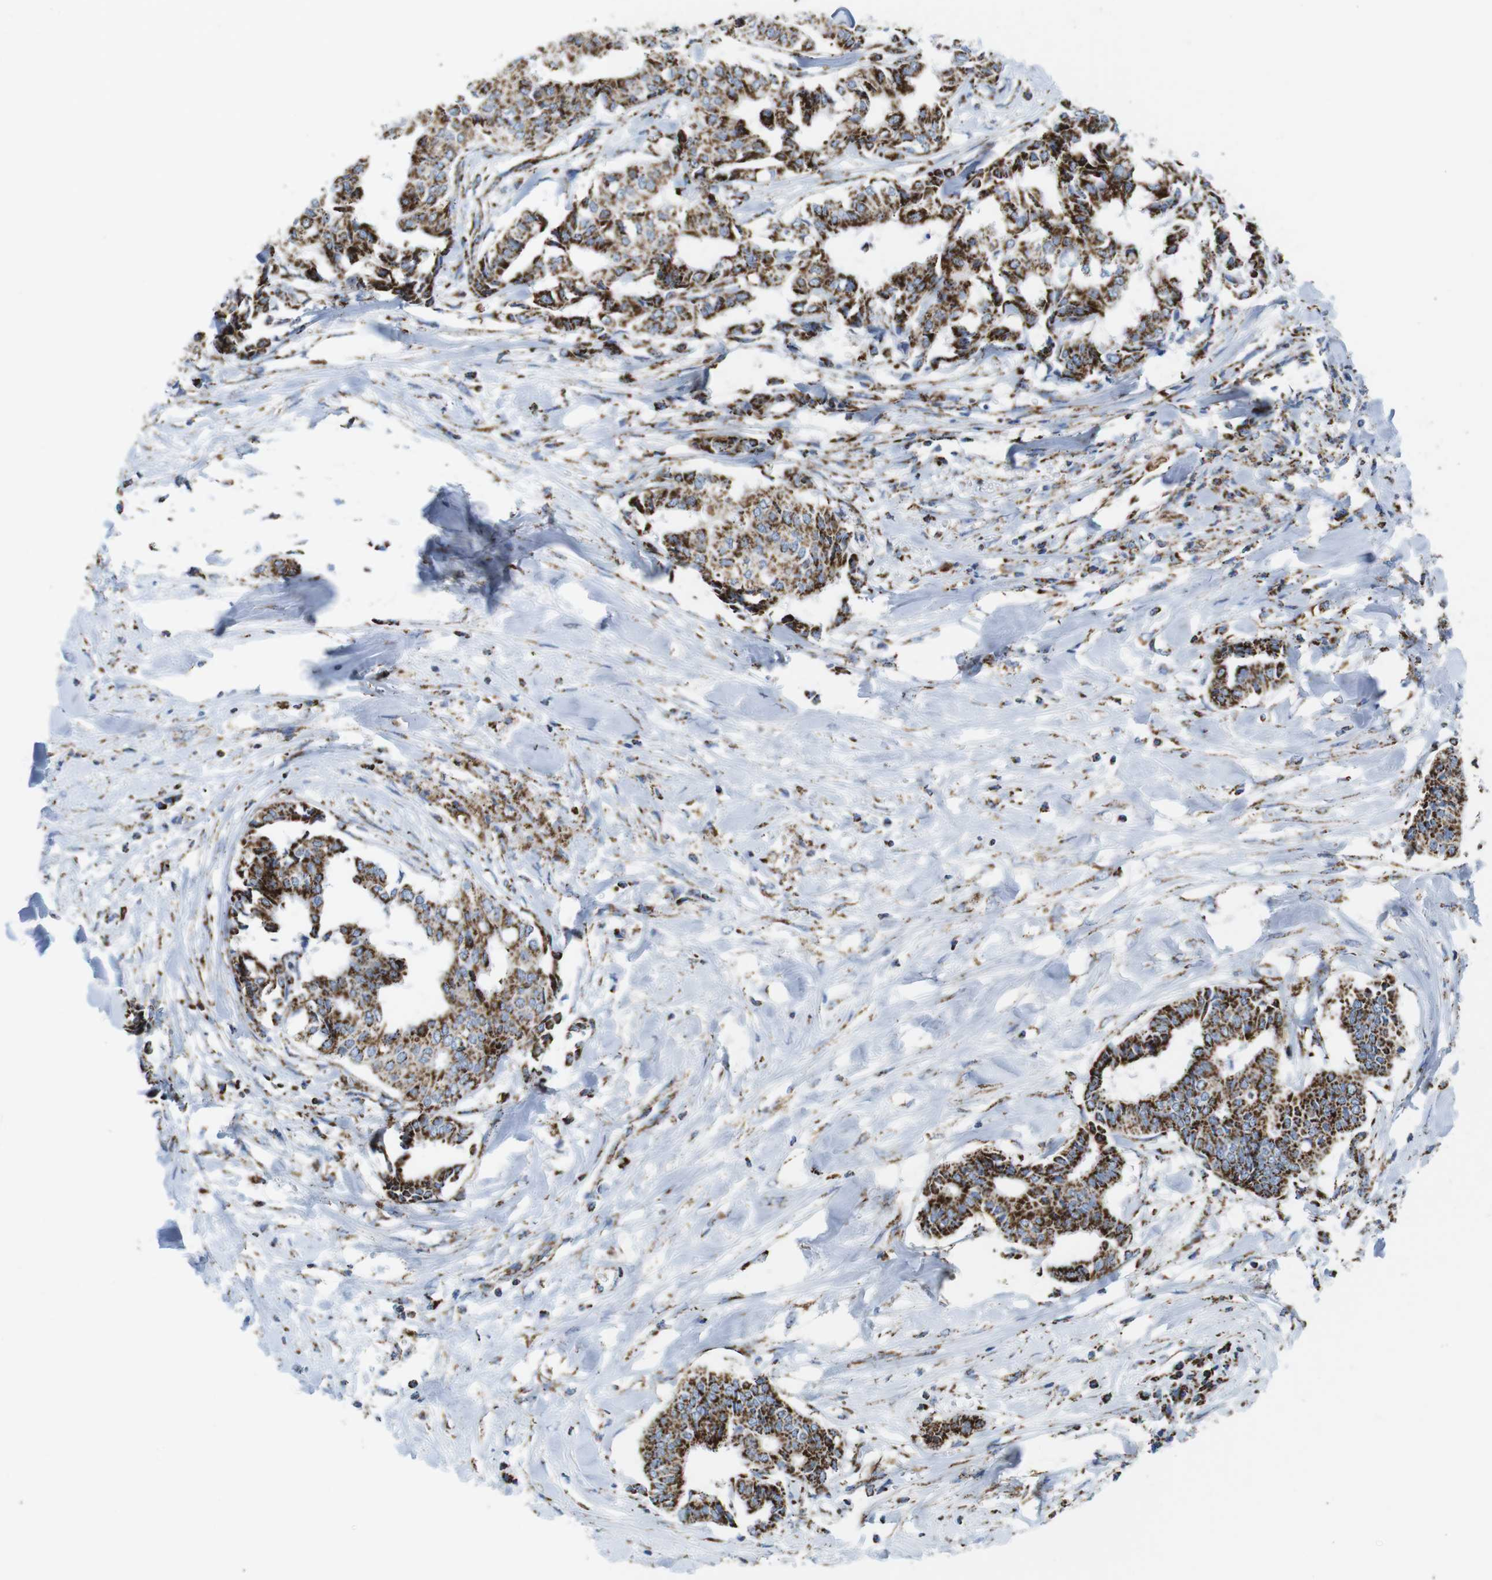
{"staining": {"intensity": "strong", "quantity": ">75%", "location": "cytoplasmic/membranous"}, "tissue": "head and neck cancer", "cell_type": "Tumor cells", "image_type": "cancer", "snomed": [{"axis": "morphology", "description": "Adenocarcinoma, NOS"}, {"axis": "topography", "description": "Salivary gland"}, {"axis": "topography", "description": "Head-Neck"}], "caption": "Immunohistochemical staining of human head and neck adenocarcinoma exhibits high levels of strong cytoplasmic/membranous positivity in approximately >75% of tumor cells. (Brightfield microscopy of DAB IHC at high magnification).", "gene": "ATP5PO", "patient": {"sex": "female", "age": 59}}